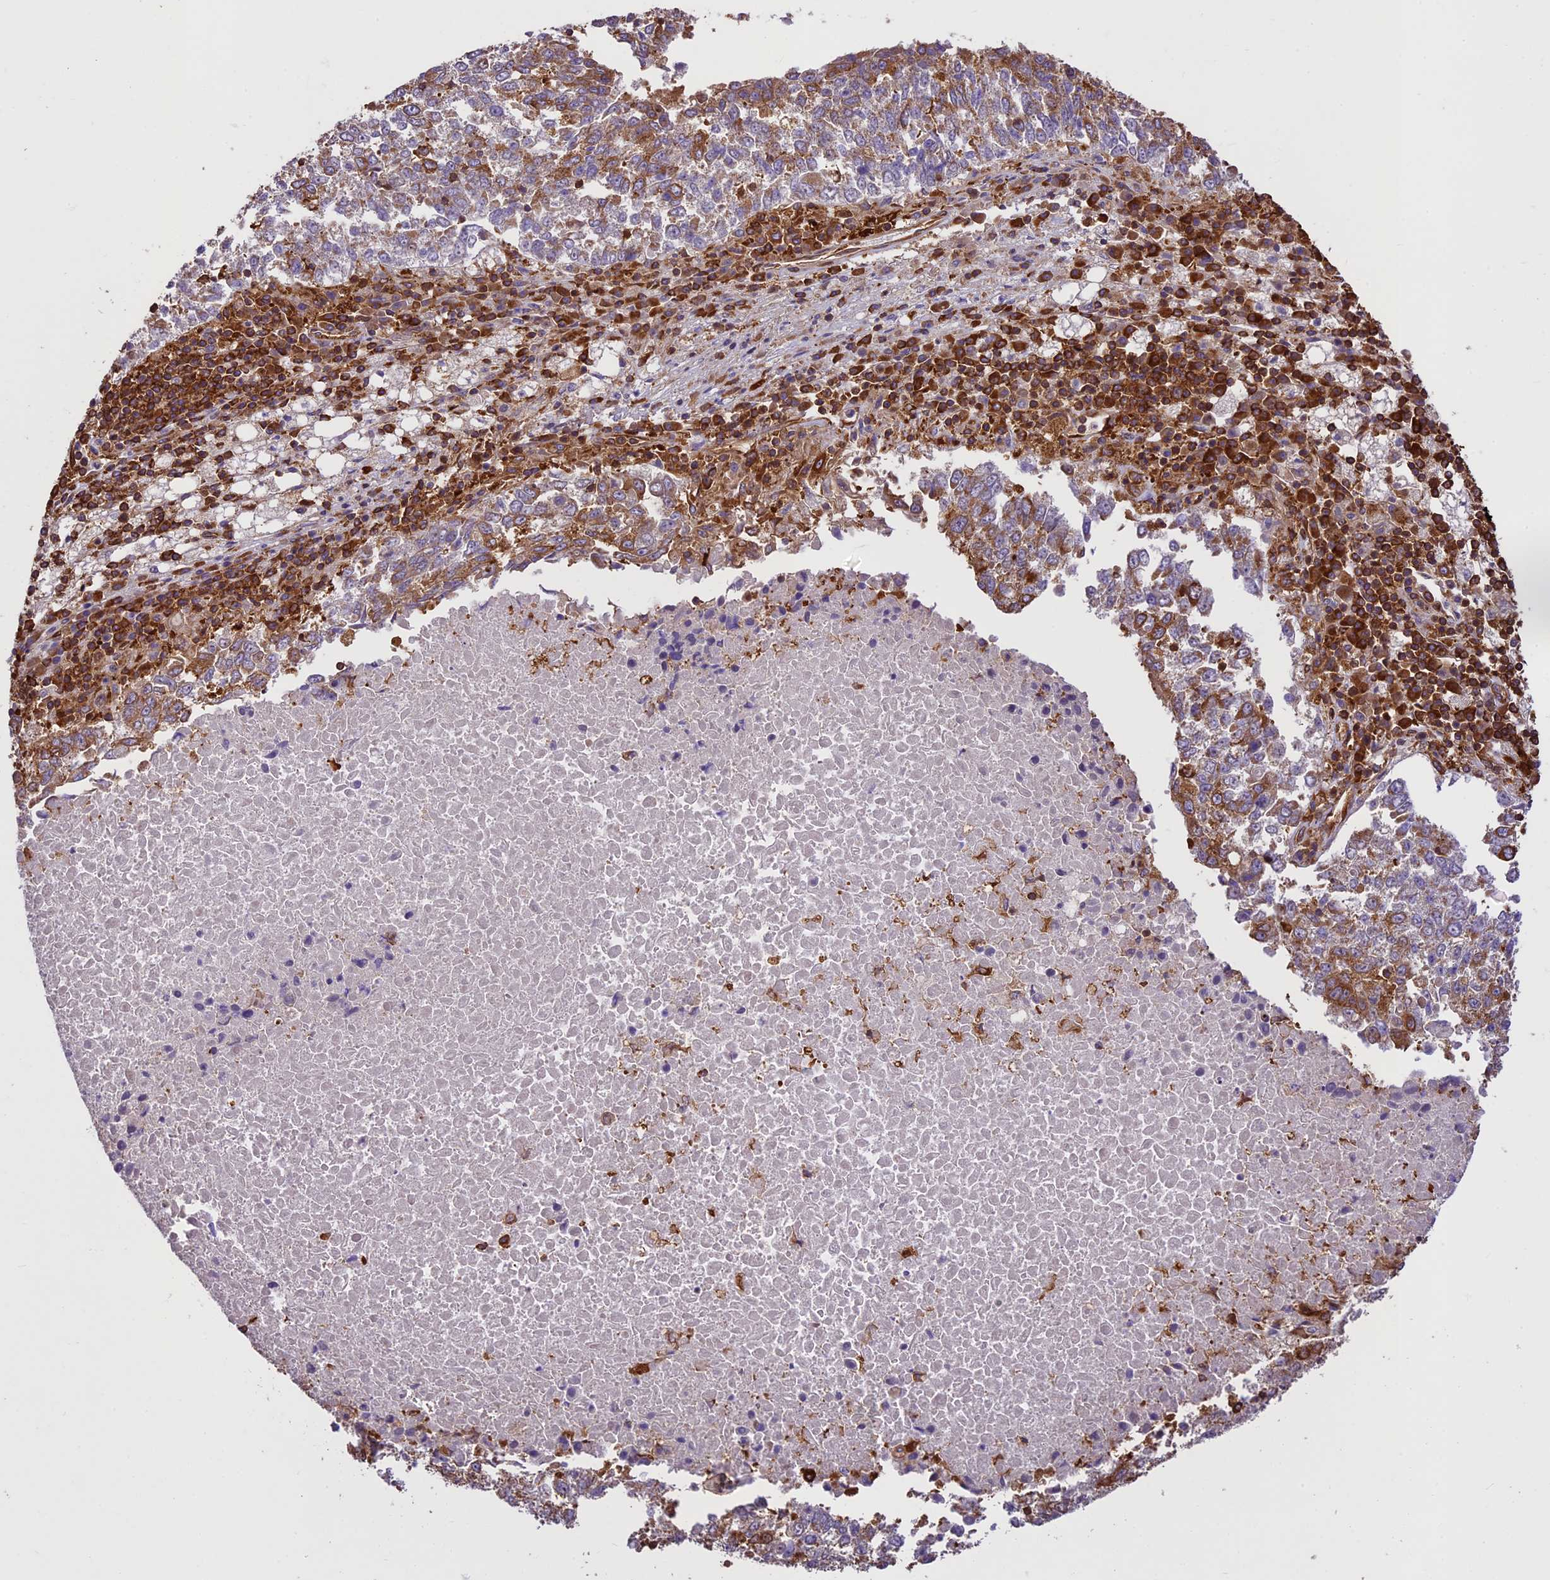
{"staining": {"intensity": "moderate", "quantity": "25%-75%", "location": "cytoplasmic/membranous"}, "tissue": "lung cancer", "cell_type": "Tumor cells", "image_type": "cancer", "snomed": [{"axis": "morphology", "description": "Squamous cell carcinoma, NOS"}, {"axis": "topography", "description": "Lung"}], "caption": "This is an image of immunohistochemistry staining of lung cancer, which shows moderate positivity in the cytoplasmic/membranous of tumor cells.", "gene": "KARS1", "patient": {"sex": "male", "age": 73}}